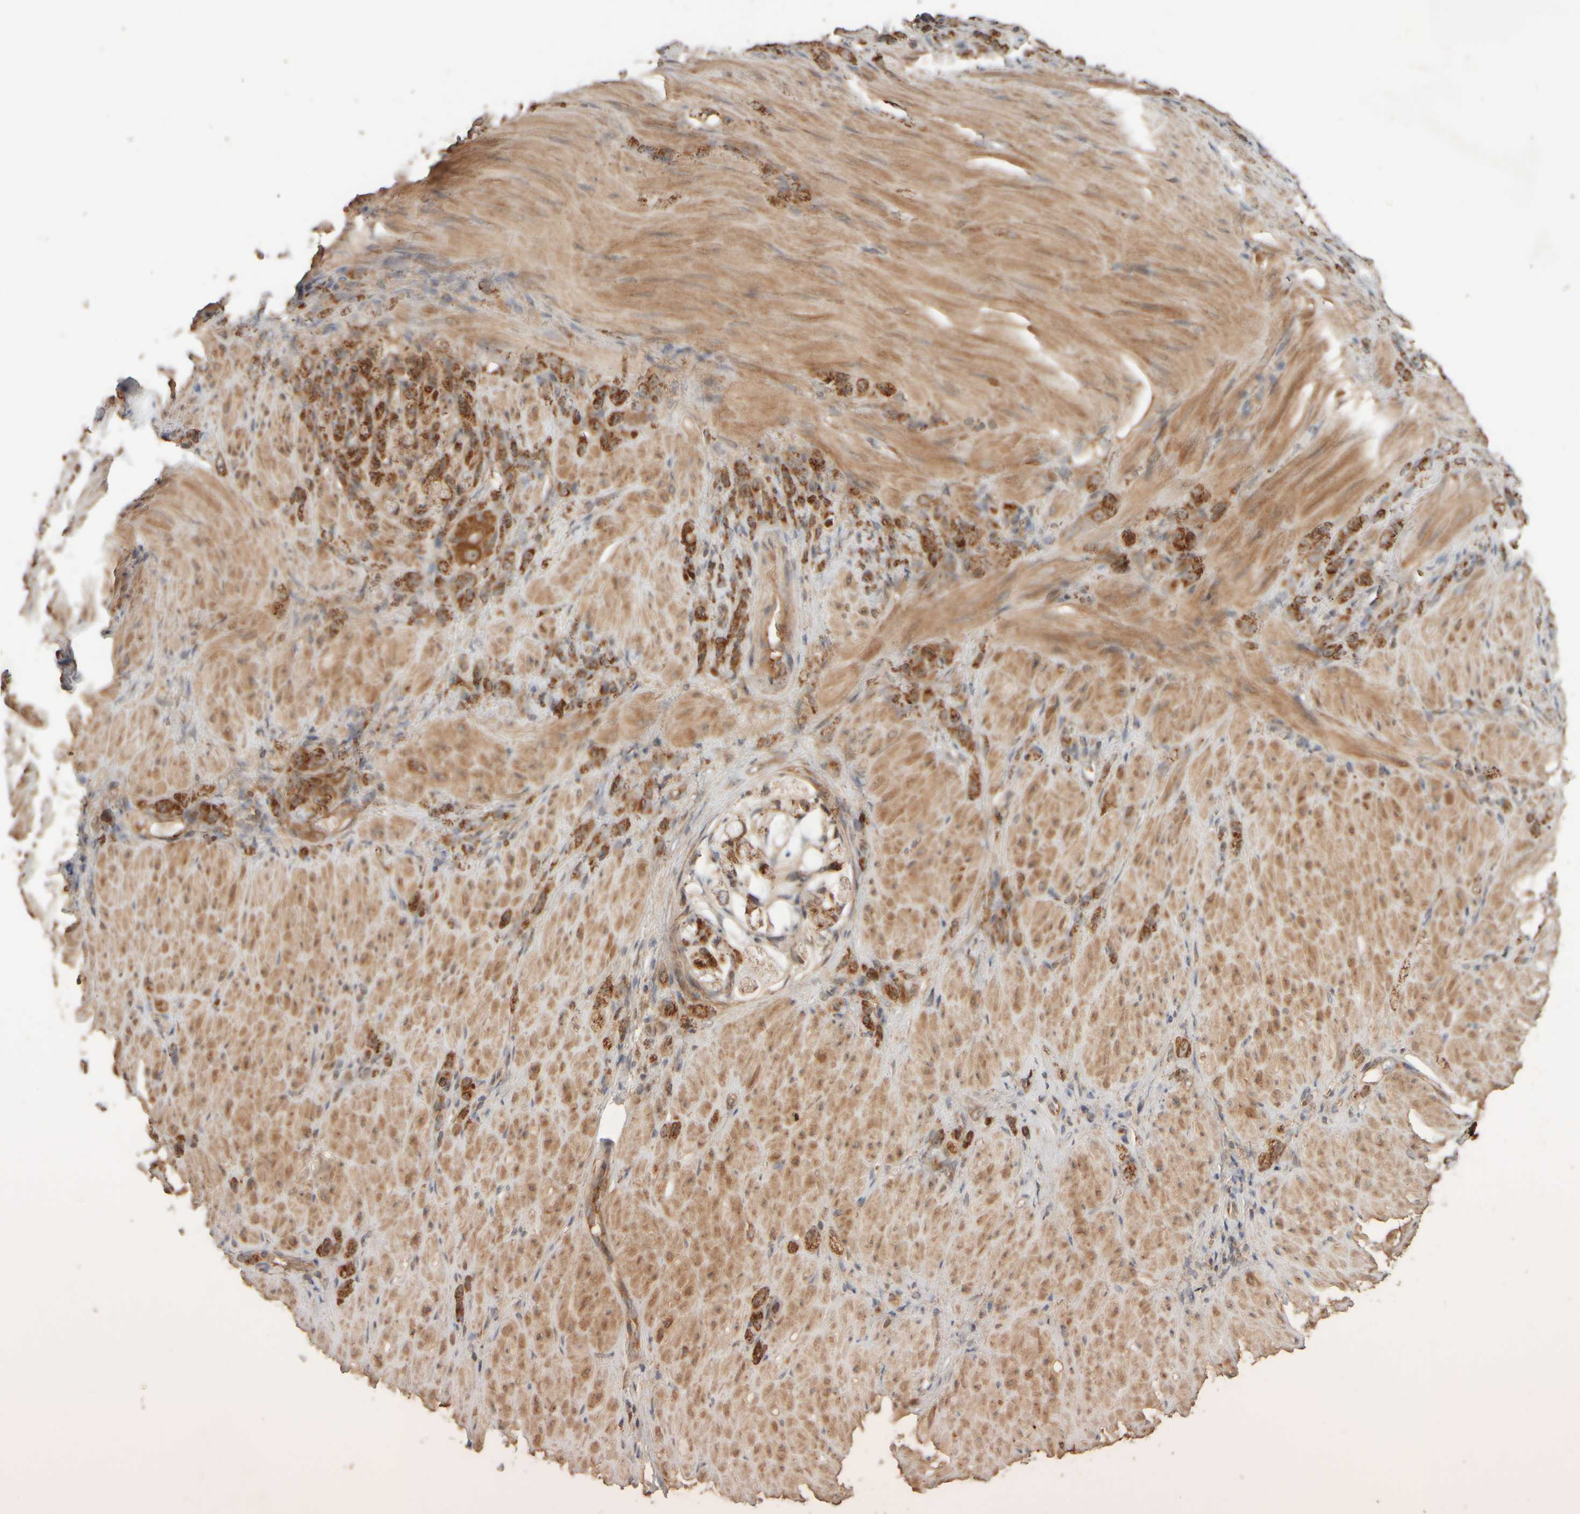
{"staining": {"intensity": "strong", "quantity": ">75%", "location": "cytoplasmic/membranous"}, "tissue": "stomach cancer", "cell_type": "Tumor cells", "image_type": "cancer", "snomed": [{"axis": "morphology", "description": "Normal tissue, NOS"}, {"axis": "morphology", "description": "Adenocarcinoma, NOS"}, {"axis": "topography", "description": "Stomach"}], "caption": "IHC photomicrograph of neoplastic tissue: human stomach cancer stained using immunohistochemistry (IHC) exhibits high levels of strong protein expression localized specifically in the cytoplasmic/membranous of tumor cells, appearing as a cytoplasmic/membranous brown color.", "gene": "EIF2B3", "patient": {"sex": "male", "age": 82}}